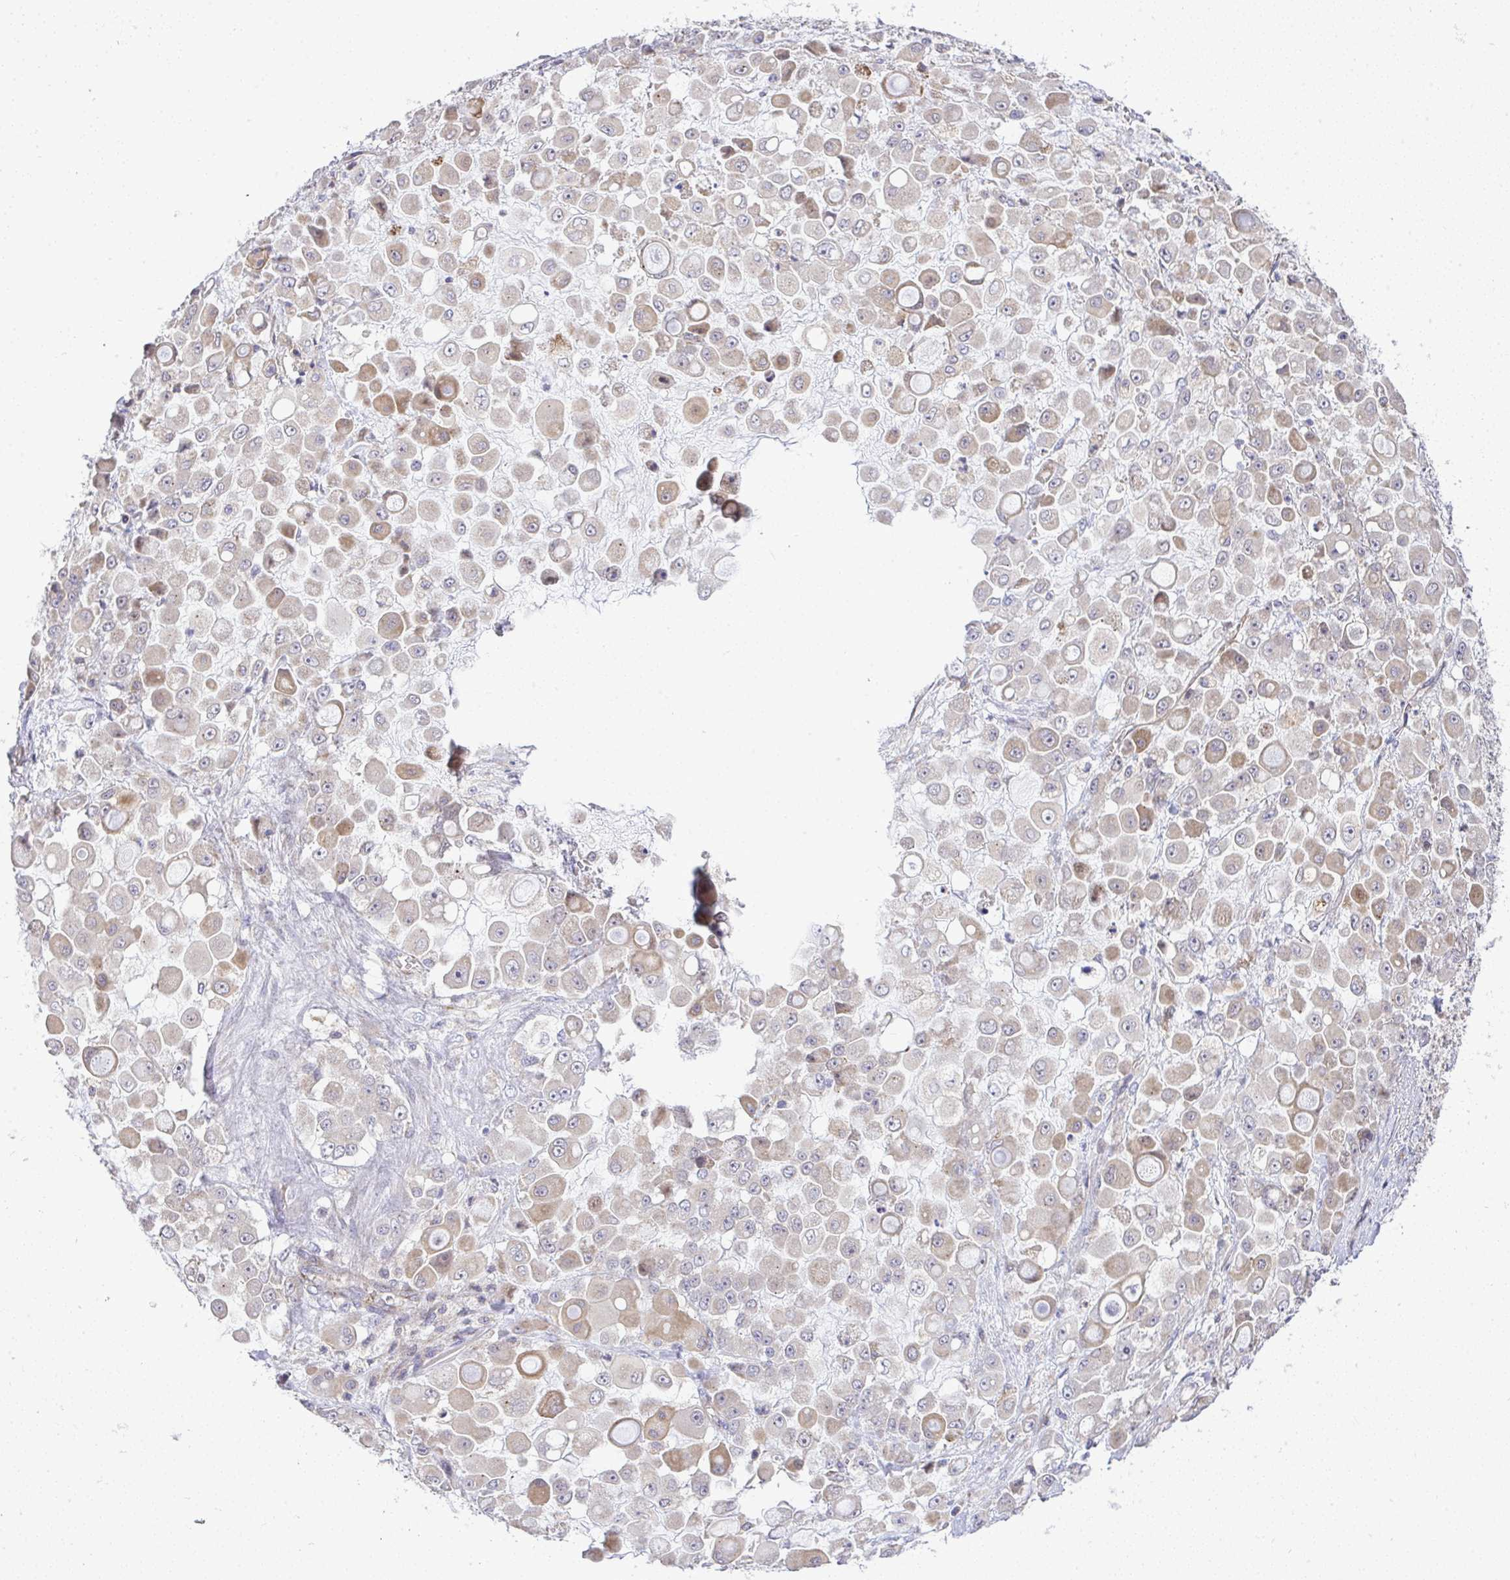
{"staining": {"intensity": "moderate", "quantity": "<25%", "location": "cytoplasmic/membranous"}, "tissue": "stomach cancer", "cell_type": "Tumor cells", "image_type": "cancer", "snomed": [{"axis": "morphology", "description": "Adenocarcinoma, NOS"}, {"axis": "topography", "description": "Stomach"}], "caption": "Stomach cancer (adenocarcinoma) tissue exhibits moderate cytoplasmic/membranous expression in approximately <25% of tumor cells, visualized by immunohistochemistry.", "gene": "GRID2", "patient": {"sex": "female", "age": 76}}